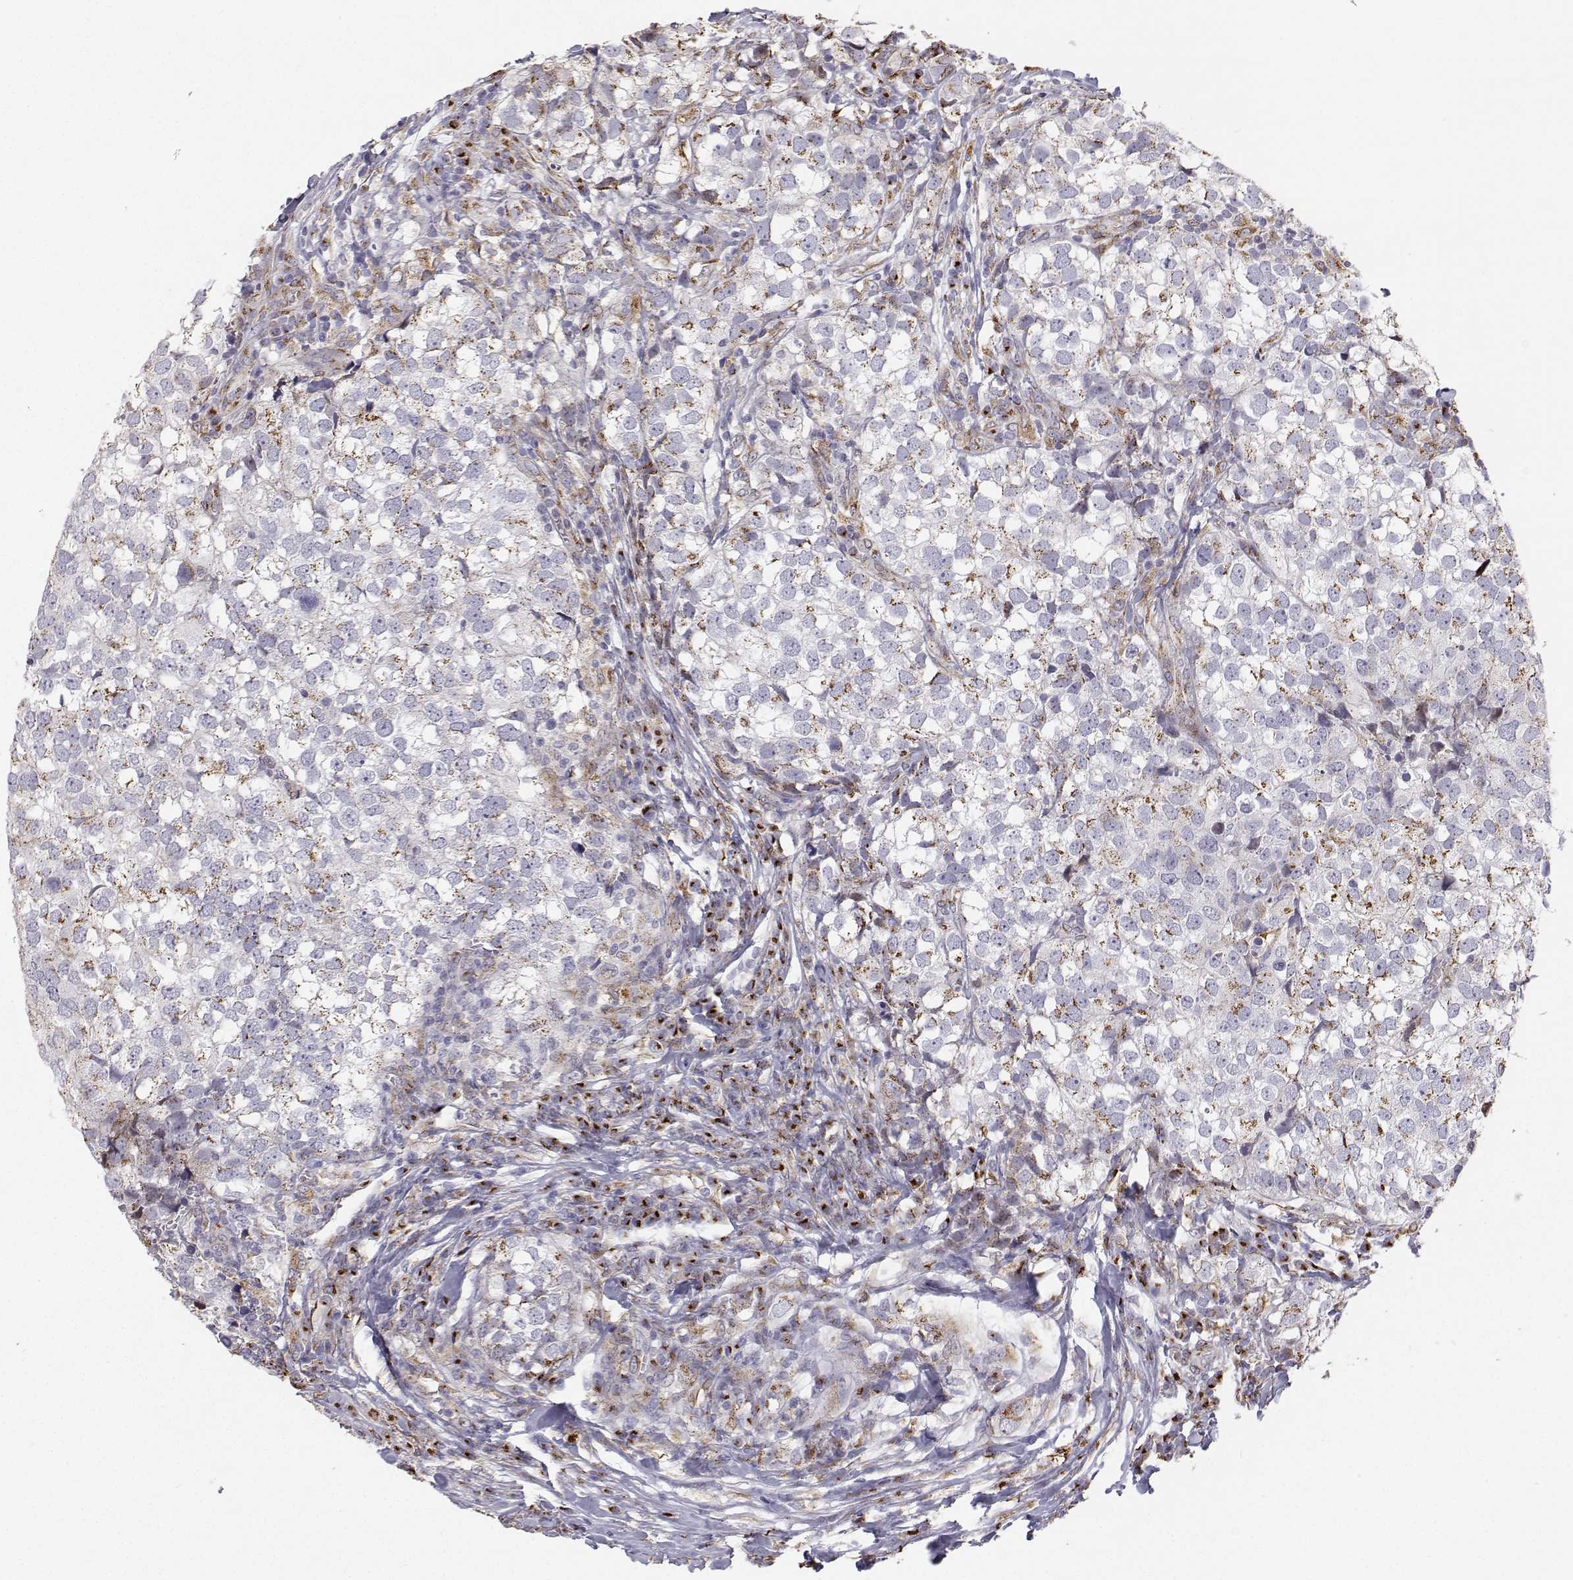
{"staining": {"intensity": "moderate", "quantity": "<25%", "location": "cytoplasmic/membranous"}, "tissue": "breast cancer", "cell_type": "Tumor cells", "image_type": "cancer", "snomed": [{"axis": "morphology", "description": "Duct carcinoma"}, {"axis": "topography", "description": "Breast"}], "caption": "Protein expression analysis of breast cancer demonstrates moderate cytoplasmic/membranous expression in approximately <25% of tumor cells. Using DAB (brown) and hematoxylin (blue) stains, captured at high magnification using brightfield microscopy.", "gene": "STARD13", "patient": {"sex": "female", "age": 30}}